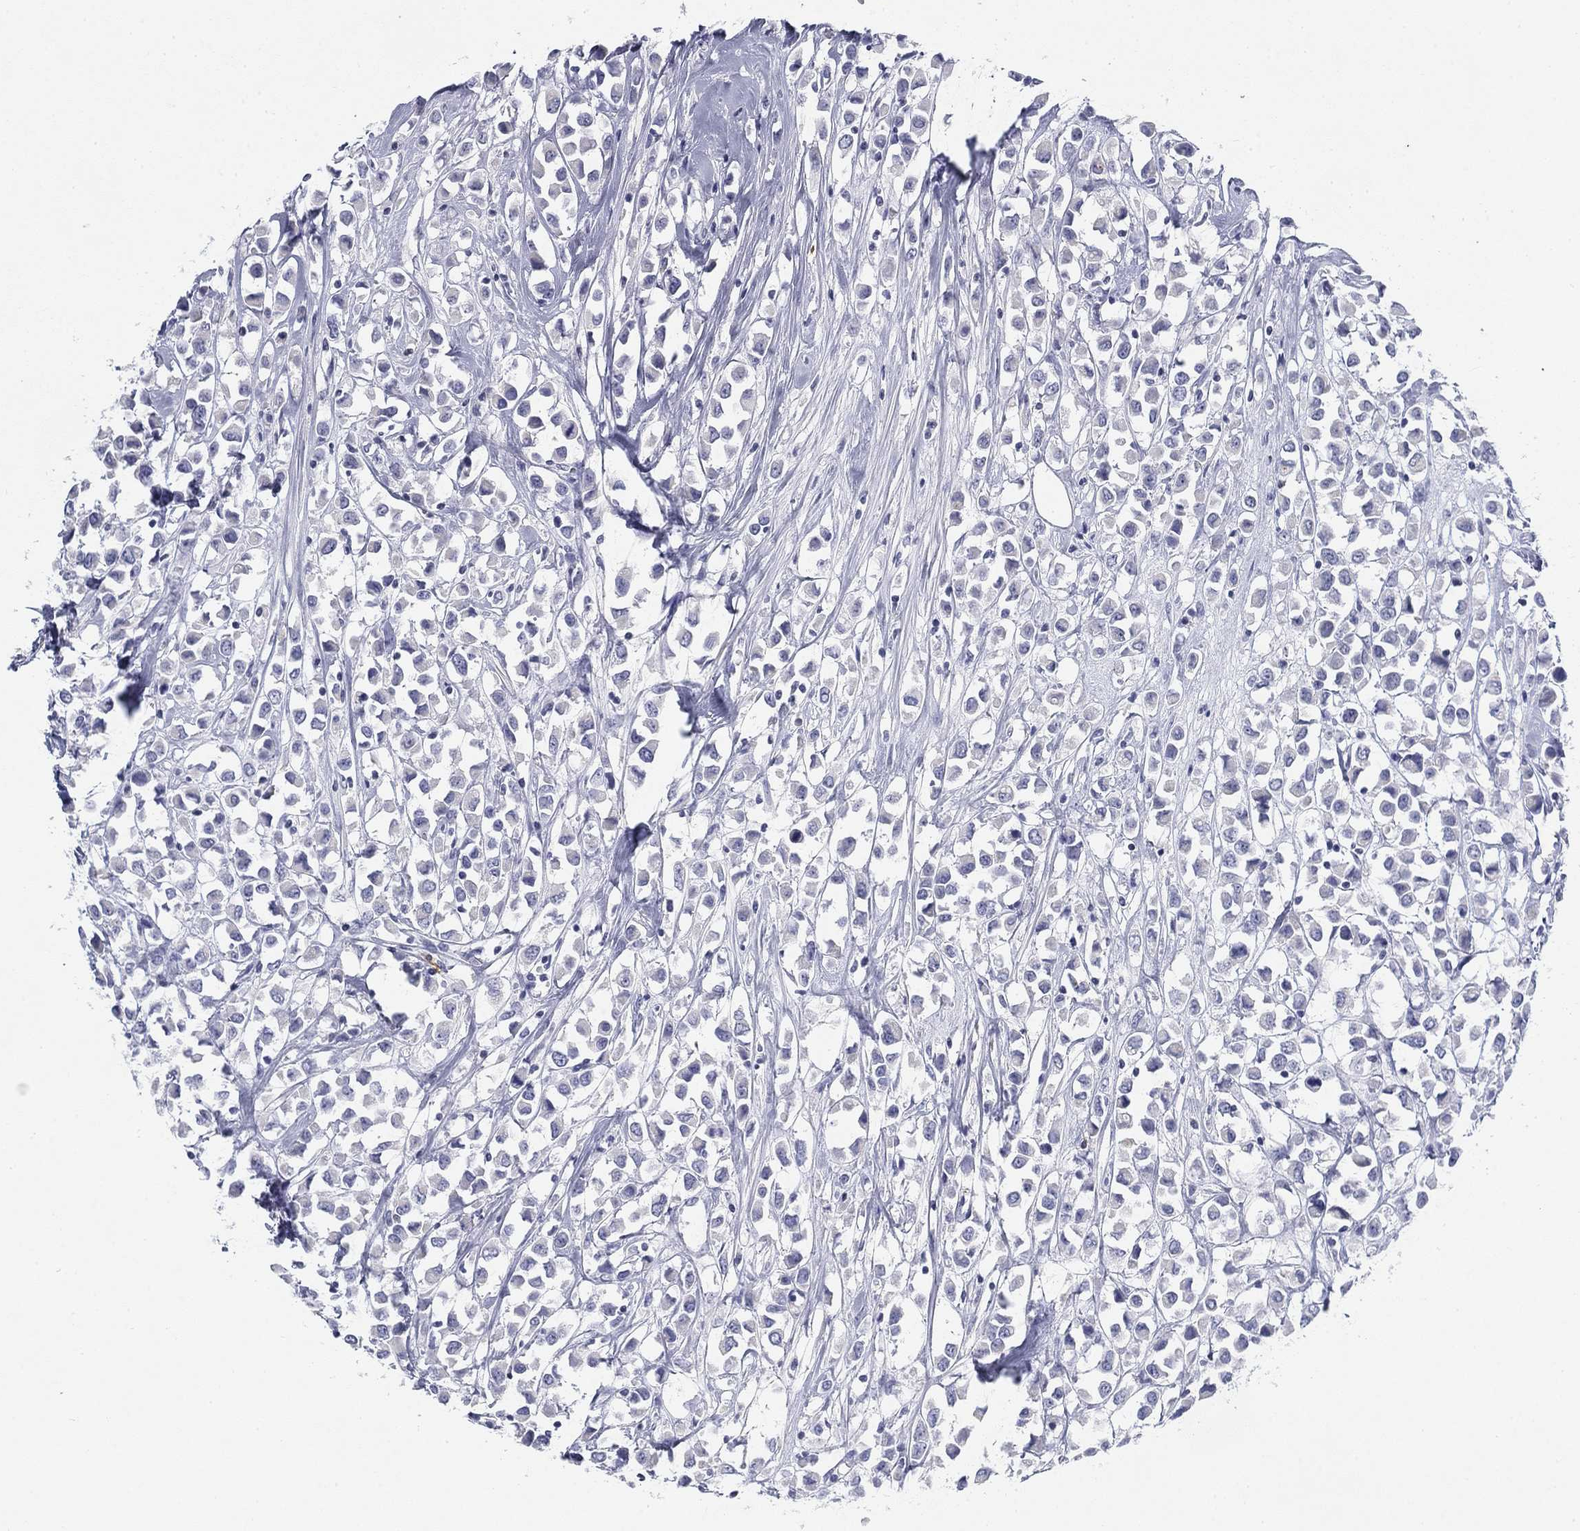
{"staining": {"intensity": "negative", "quantity": "none", "location": "none"}, "tissue": "breast cancer", "cell_type": "Tumor cells", "image_type": "cancer", "snomed": [{"axis": "morphology", "description": "Duct carcinoma"}, {"axis": "topography", "description": "Breast"}], "caption": "Immunohistochemistry of intraductal carcinoma (breast) exhibits no positivity in tumor cells.", "gene": "CD79B", "patient": {"sex": "female", "age": 61}}